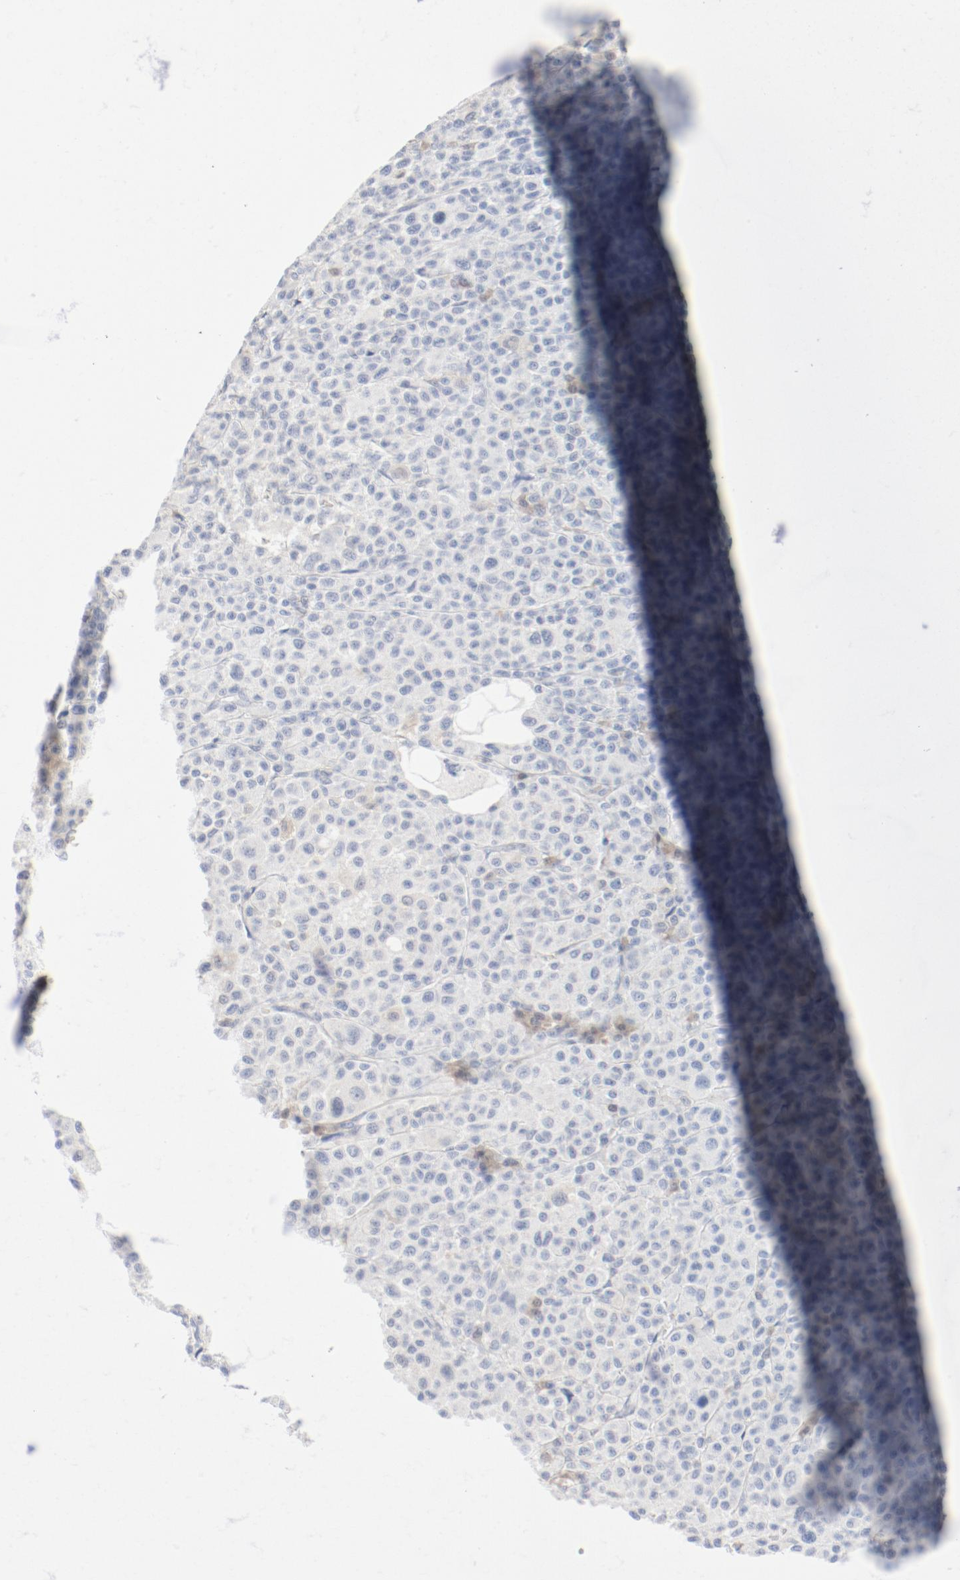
{"staining": {"intensity": "negative", "quantity": "none", "location": "none"}, "tissue": "melanoma", "cell_type": "Tumor cells", "image_type": "cancer", "snomed": [{"axis": "morphology", "description": "Malignant melanoma, Metastatic site"}, {"axis": "topography", "description": "Skin"}], "caption": "Image shows no protein expression in tumor cells of malignant melanoma (metastatic site) tissue.", "gene": "PGM1", "patient": {"sex": "female", "age": 74}}